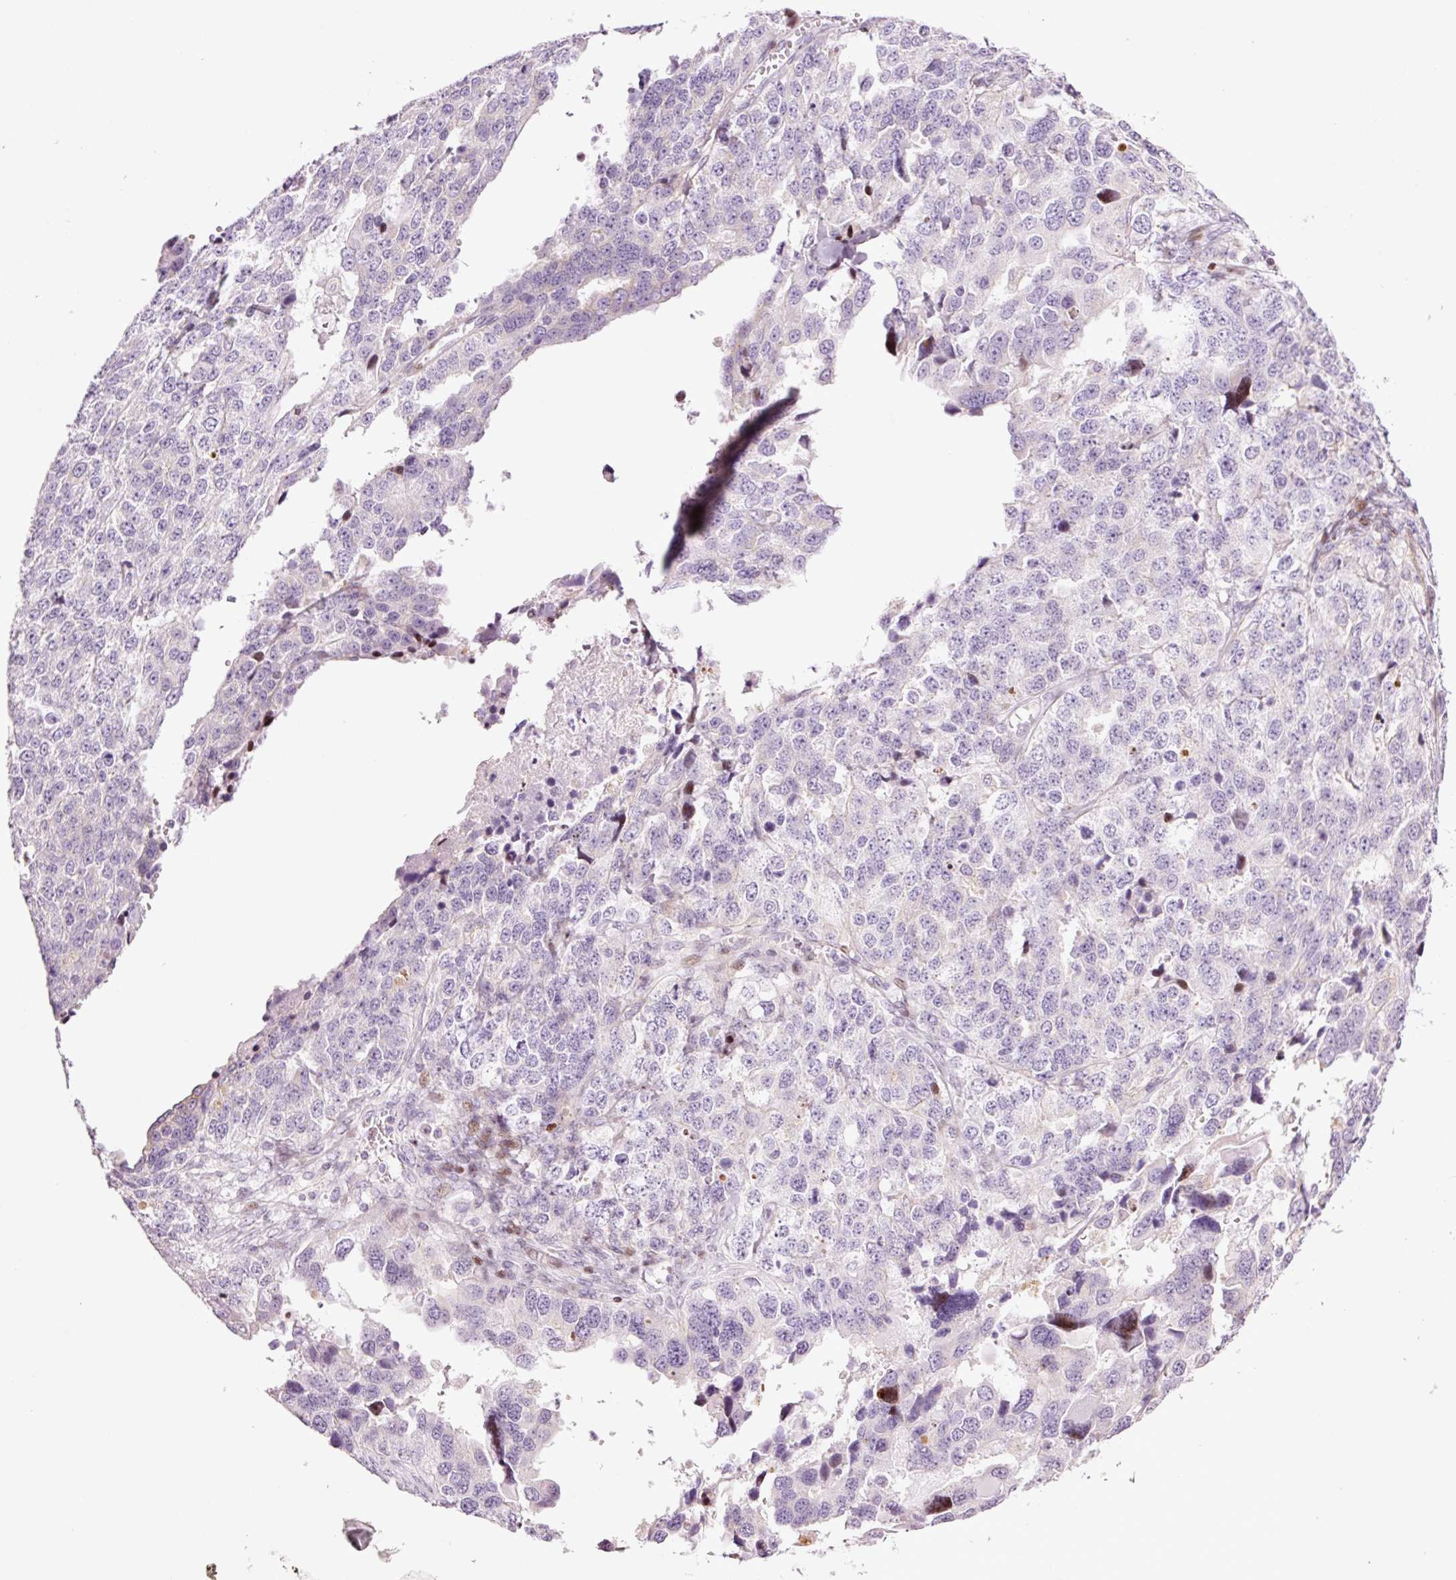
{"staining": {"intensity": "negative", "quantity": "none", "location": "none"}, "tissue": "ovarian cancer", "cell_type": "Tumor cells", "image_type": "cancer", "snomed": [{"axis": "morphology", "description": "Cystadenocarcinoma, serous, NOS"}, {"axis": "topography", "description": "Ovary"}], "caption": "Tumor cells are negative for protein expression in human ovarian cancer.", "gene": "ANKRD20A1", "patient": {"sex": "female", "age": 76}}